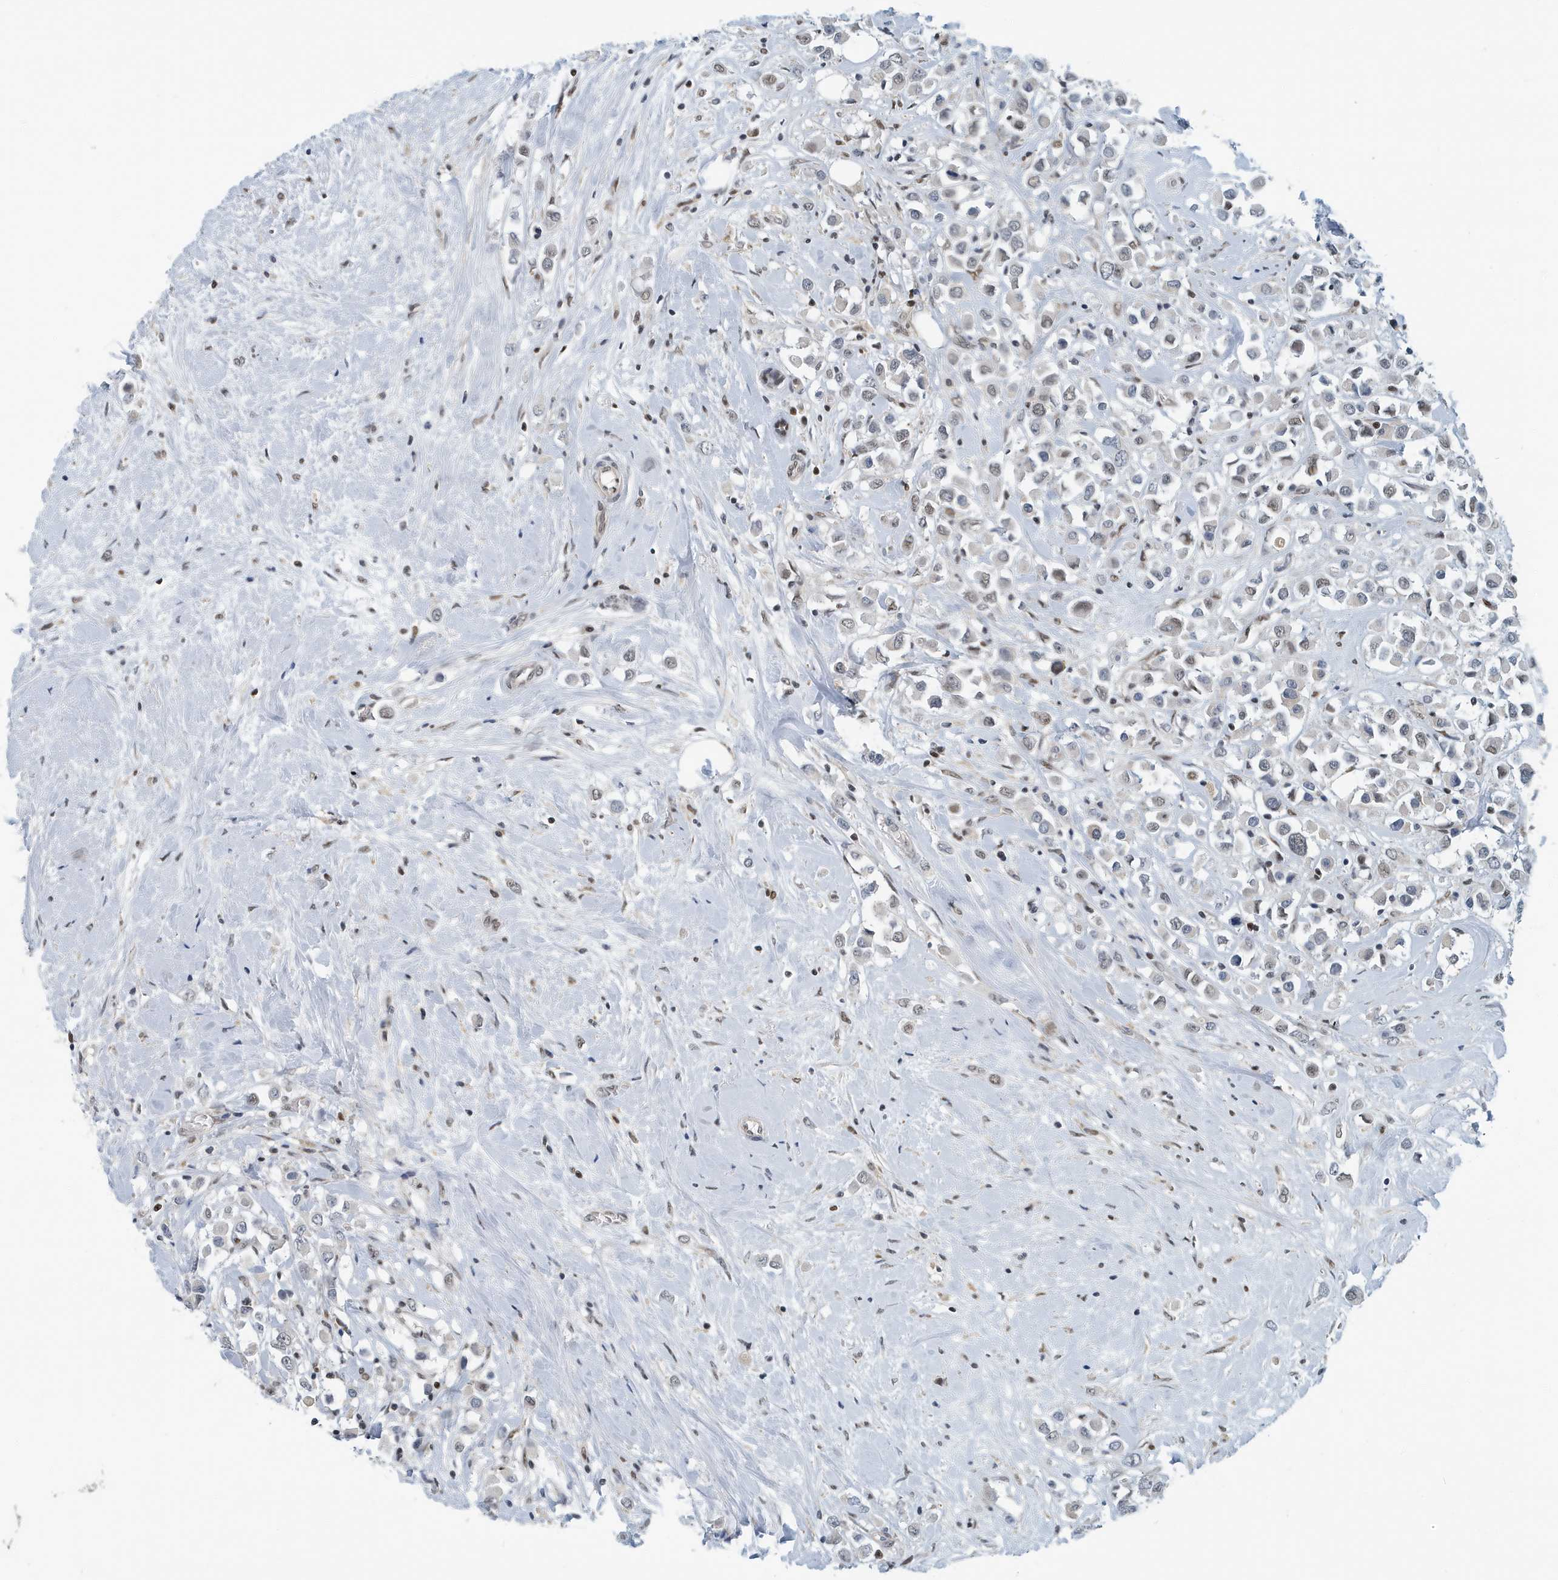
{"staining": {"intensity": "weak", "quantity": "<25%", "location": "nuclear"}, "tissue": "breast cancer", "cell_type": "Tumor cells", "image_type": "cancer", "snomed": [{"axis": "morphology", "description": "Duct carcinoma"}, {"axis": "topography", "description": "Breast"}], "caption": "This is a image of immunohistochemistry (IHC) staining of breast intraductal carcinoma, which shows no staining in tumor cells.", "gene": "KIF15", "patient": {"sex": "female", "age": 61}}